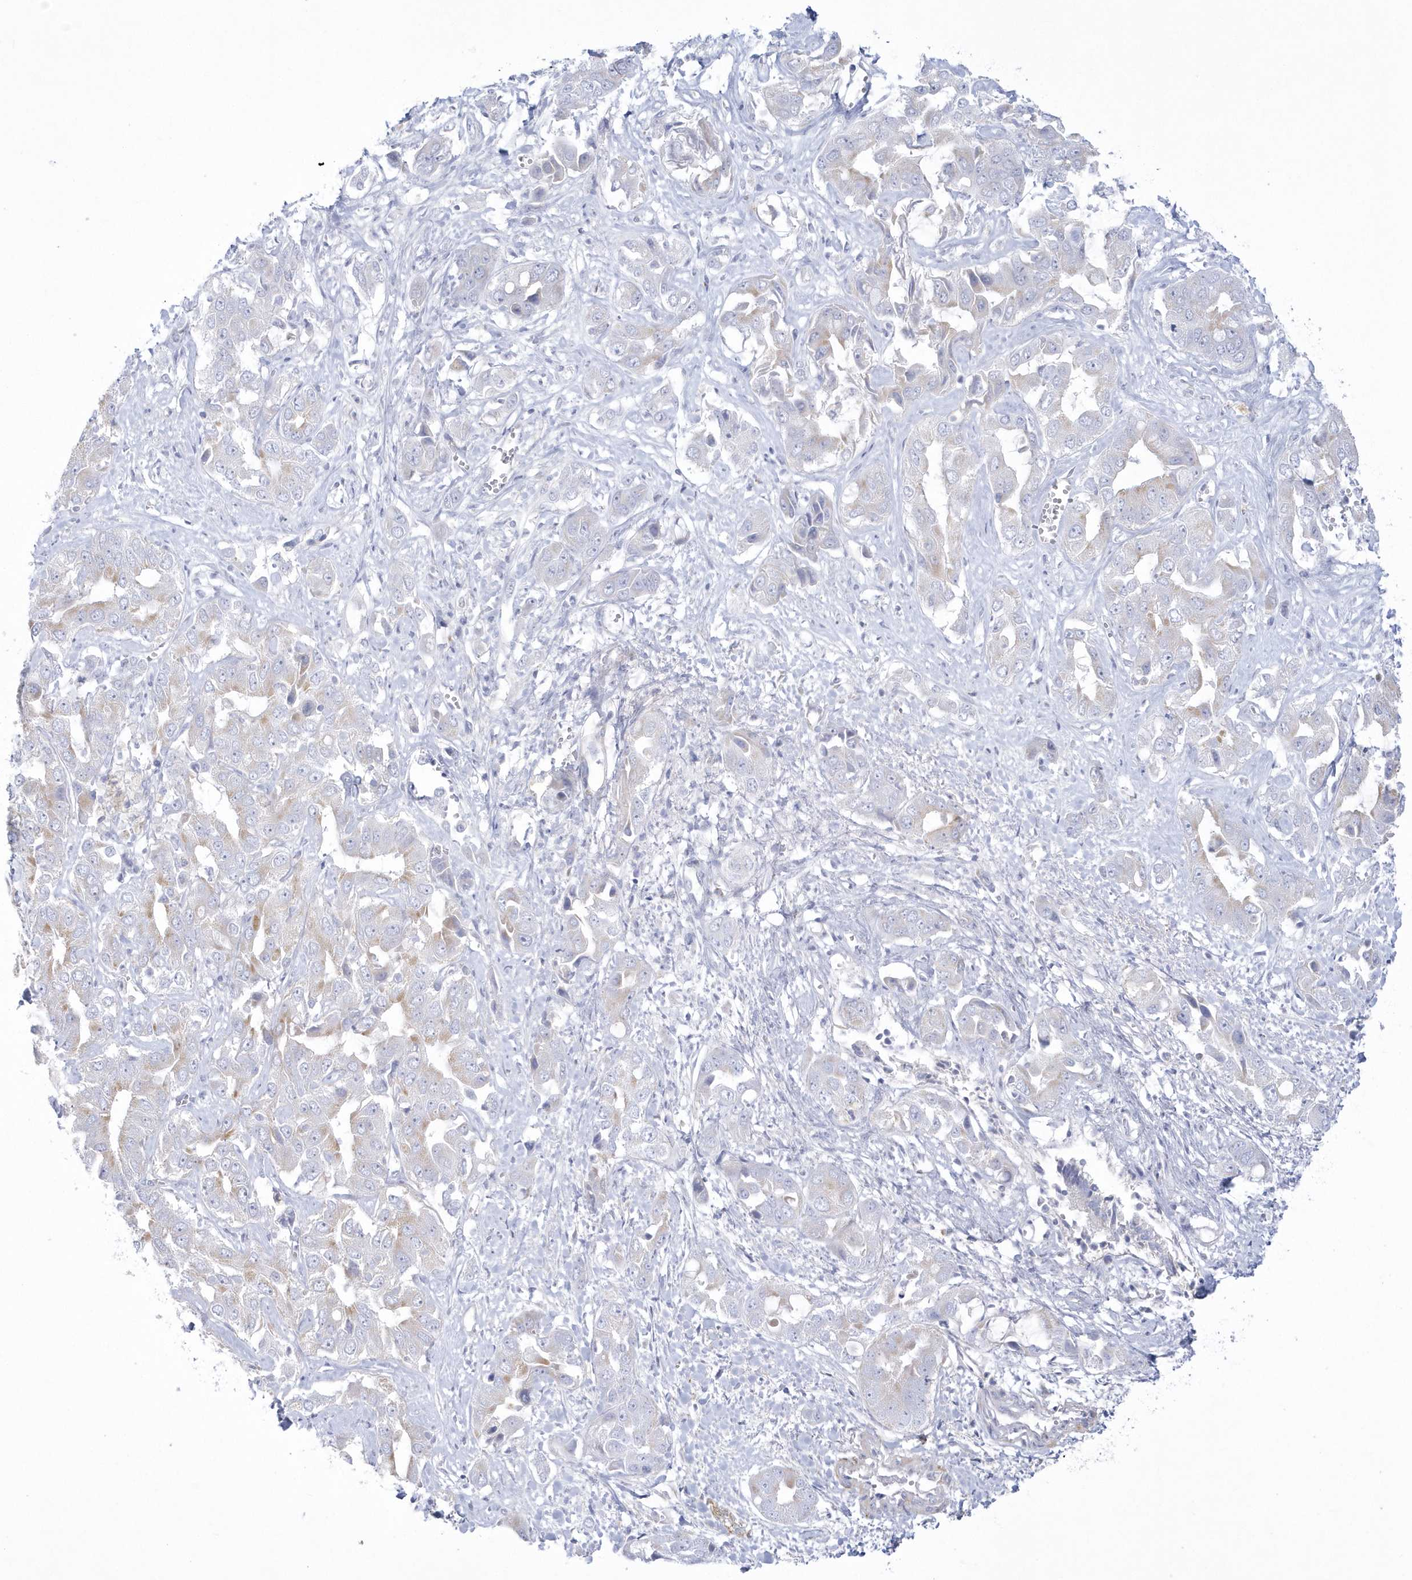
{"staining": {"intensity": "weak", "quantity": "<25%", "location": "cytoplasmic/membranous"}, "tissue": "liver cancer", "cell_type": "Tumor cells", "image_type": "cancer", "snomed": [{"axis": "morphology", "description": "Cholangiocarcinoma"}, {"axis": "topography", "description": "Liver"}], "caption": "Immunohistochemical staining of human liver cholangiocarcinoma reveals no significant staining in tumor cells.", "gene": "WDR27", "patient": {"sex": "female", "age": 52}}